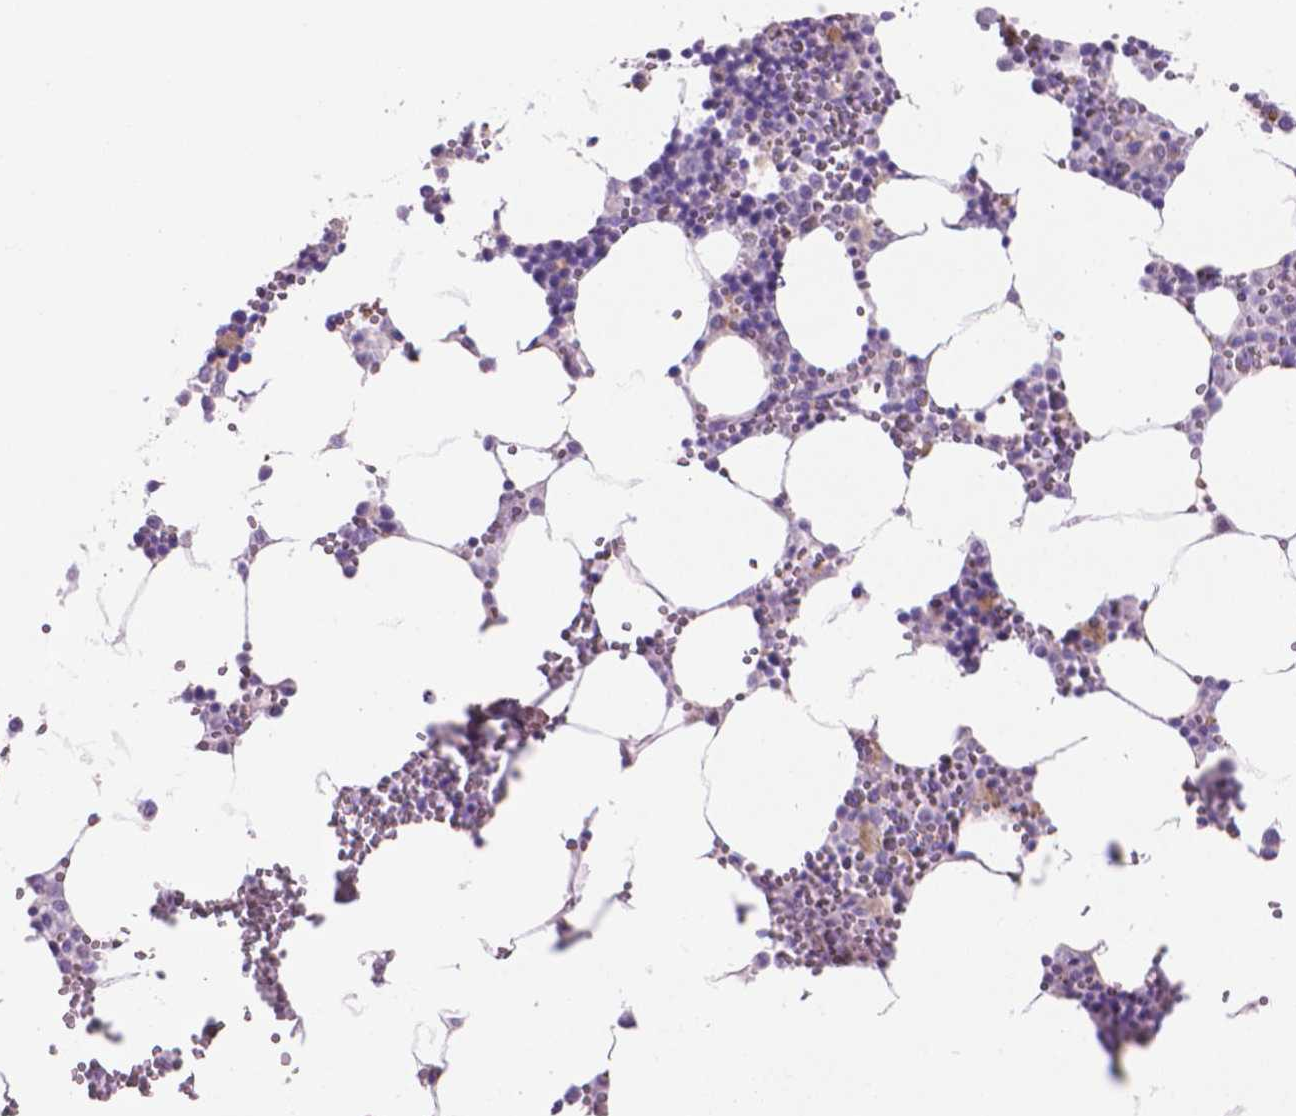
{"staining": {"intensity": "negative", "quantity": "none", "location": "none"}, "tissue": "bone marrow", "cell_type": "Hematopoietic cells", "image_type": "normal", "snomed": [{"axis": "morphology", "description": "Normal tissue, NOS"}, {"axis": "topography", "description": "Bone marrow"}], "caption": "Hematopoietic cells show no significant protein staining in benign bone marrow. (DAB (3,3'-diaminobenzidine) immunohistochemistry (IHC) visualized using brightfield microscopy, high magnification).", "gene": "AQP10", "patient": {"sex": "male", "age": 54}}